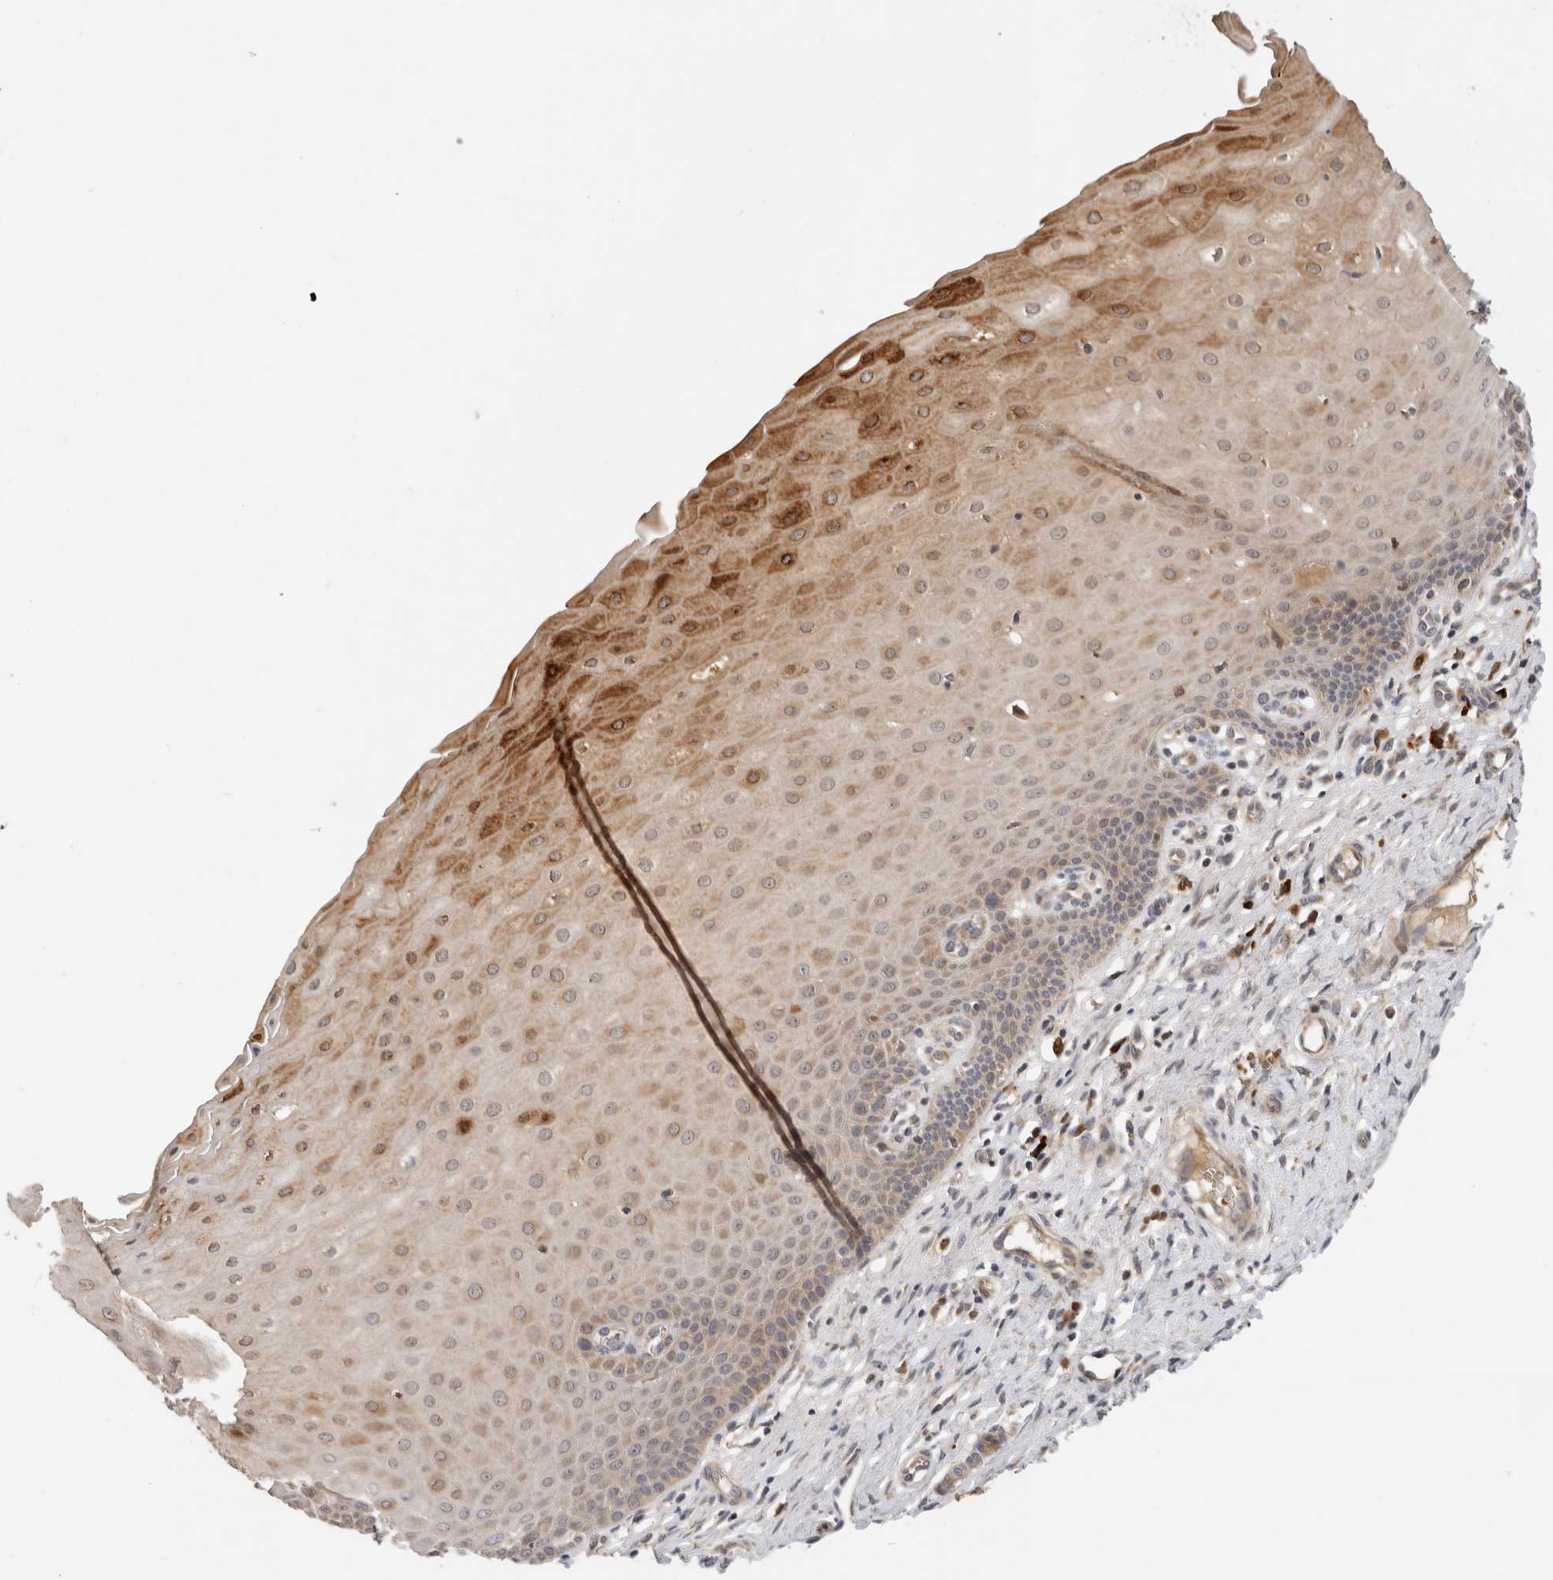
{"staining": {"intensity": "strong", "quantity": ">75%", "location": "cytoplasmic/membranous"}, "tissue": "cervix", "cell_type": "Glandular cells", "image_type": "normal", "snomed": [{"axis": "morphology", "description": "Normal tissue, NOS"}, {"axis": "topography", "description": "Cervix"}], "caption": "Protein staining reveals strong cytoplasmic/membranous expression in about >75% of glandular cells in benign cervix. Using DAB (brown) and hematoxylin (blue) stains, captured at high magnification using brightfield microscopy.", "gene": "APOL2", "patient": {"sex": "female", "age": 55}}